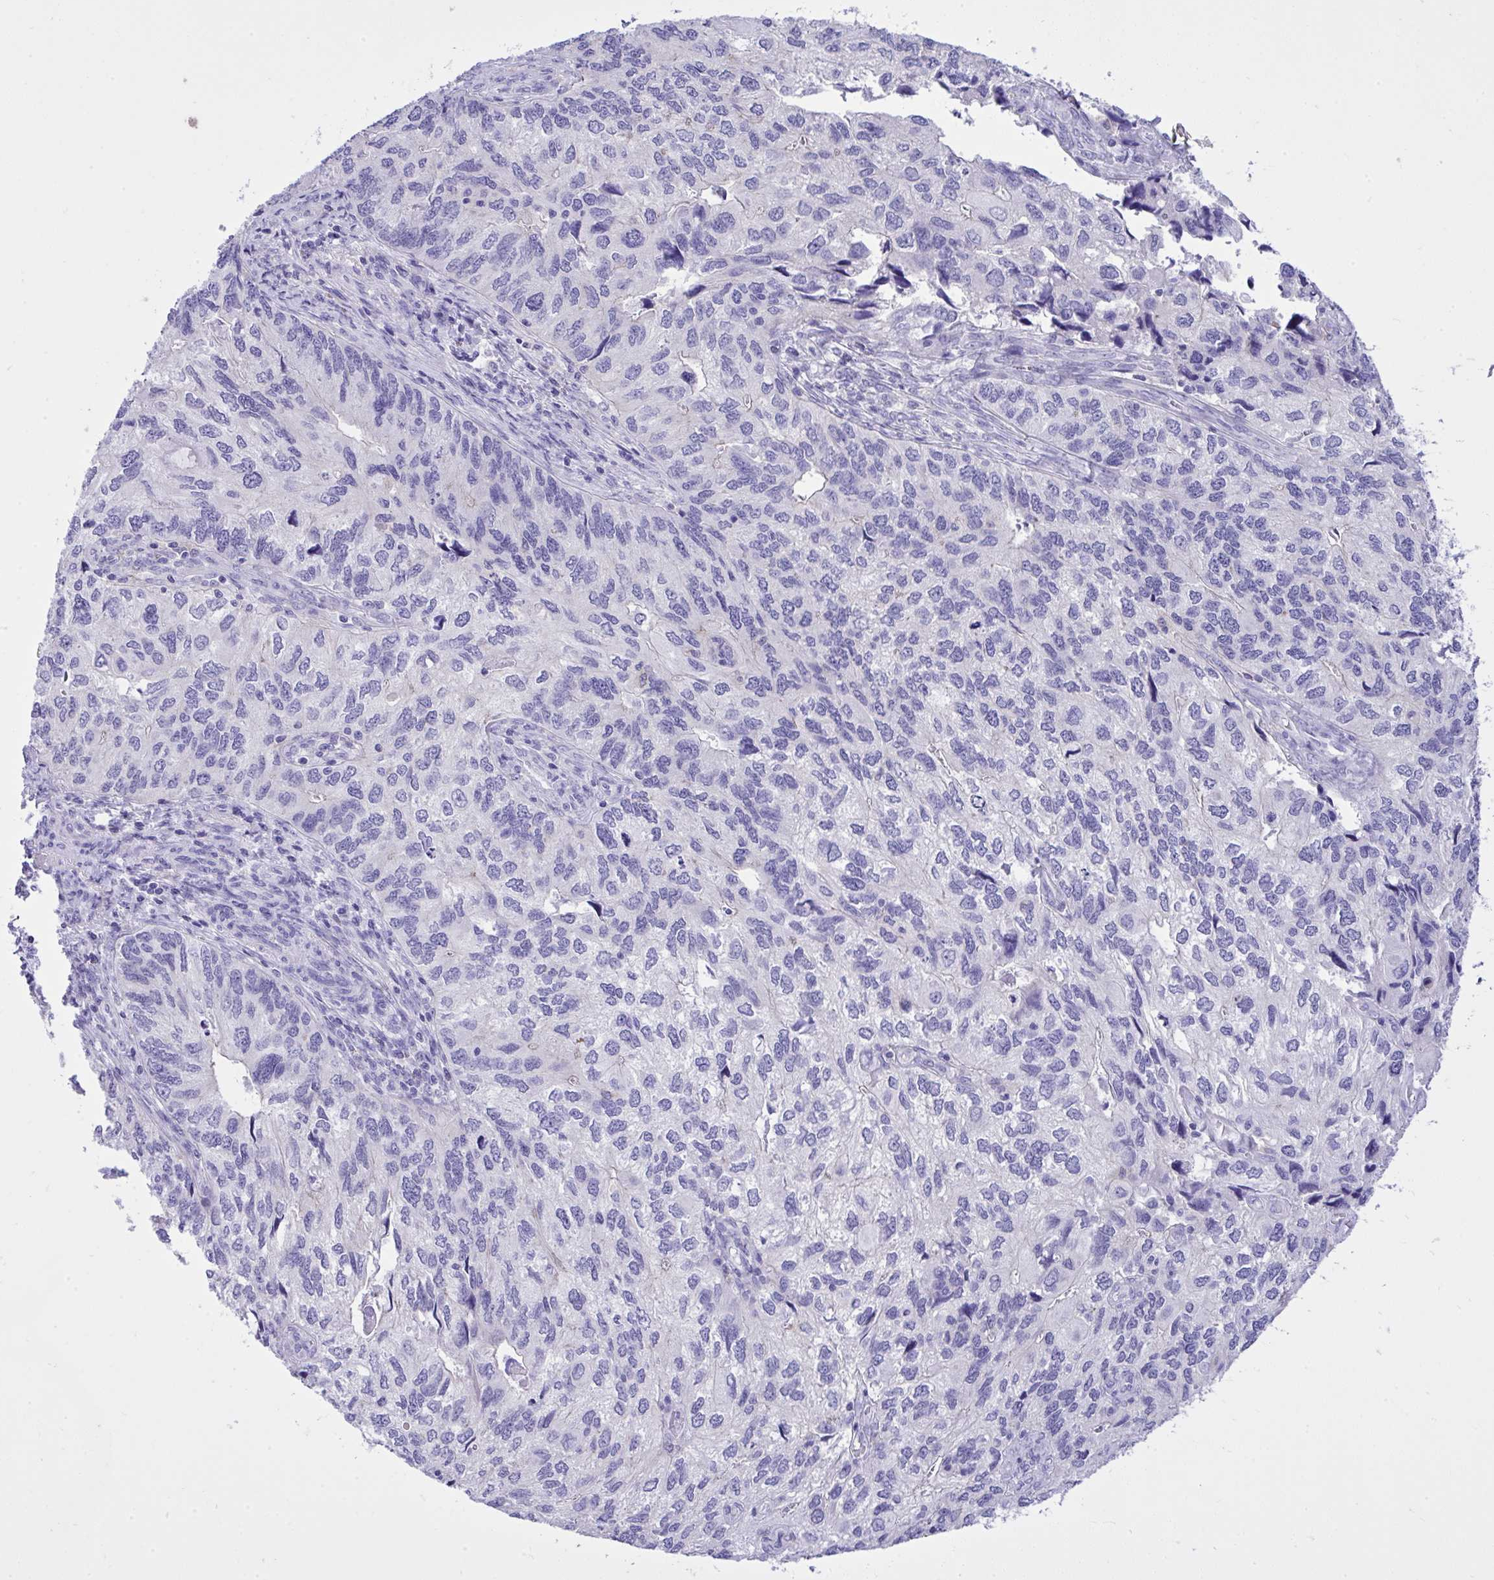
{"staining": {"intensity": "negative", "quantity": "none", "location": "none"}, "tissue": "endometrial cancer", "cell_type": "Tumor cells", "image_type": "cancer", "snomed": [{"axis": "morphology", "description": "Carcinoma, NOS"}, {"axis": "topography", "description": "Uterus"}], "caption": "Tumor cells show no significant protein staining in endometrial cancer. (DAB (3,3'-diaminobenzidine) immunohistochemistry (IHC), high magnification).", "gene": "ST6GALNAC3", "patient": {"sex": "female", "age": 76}}